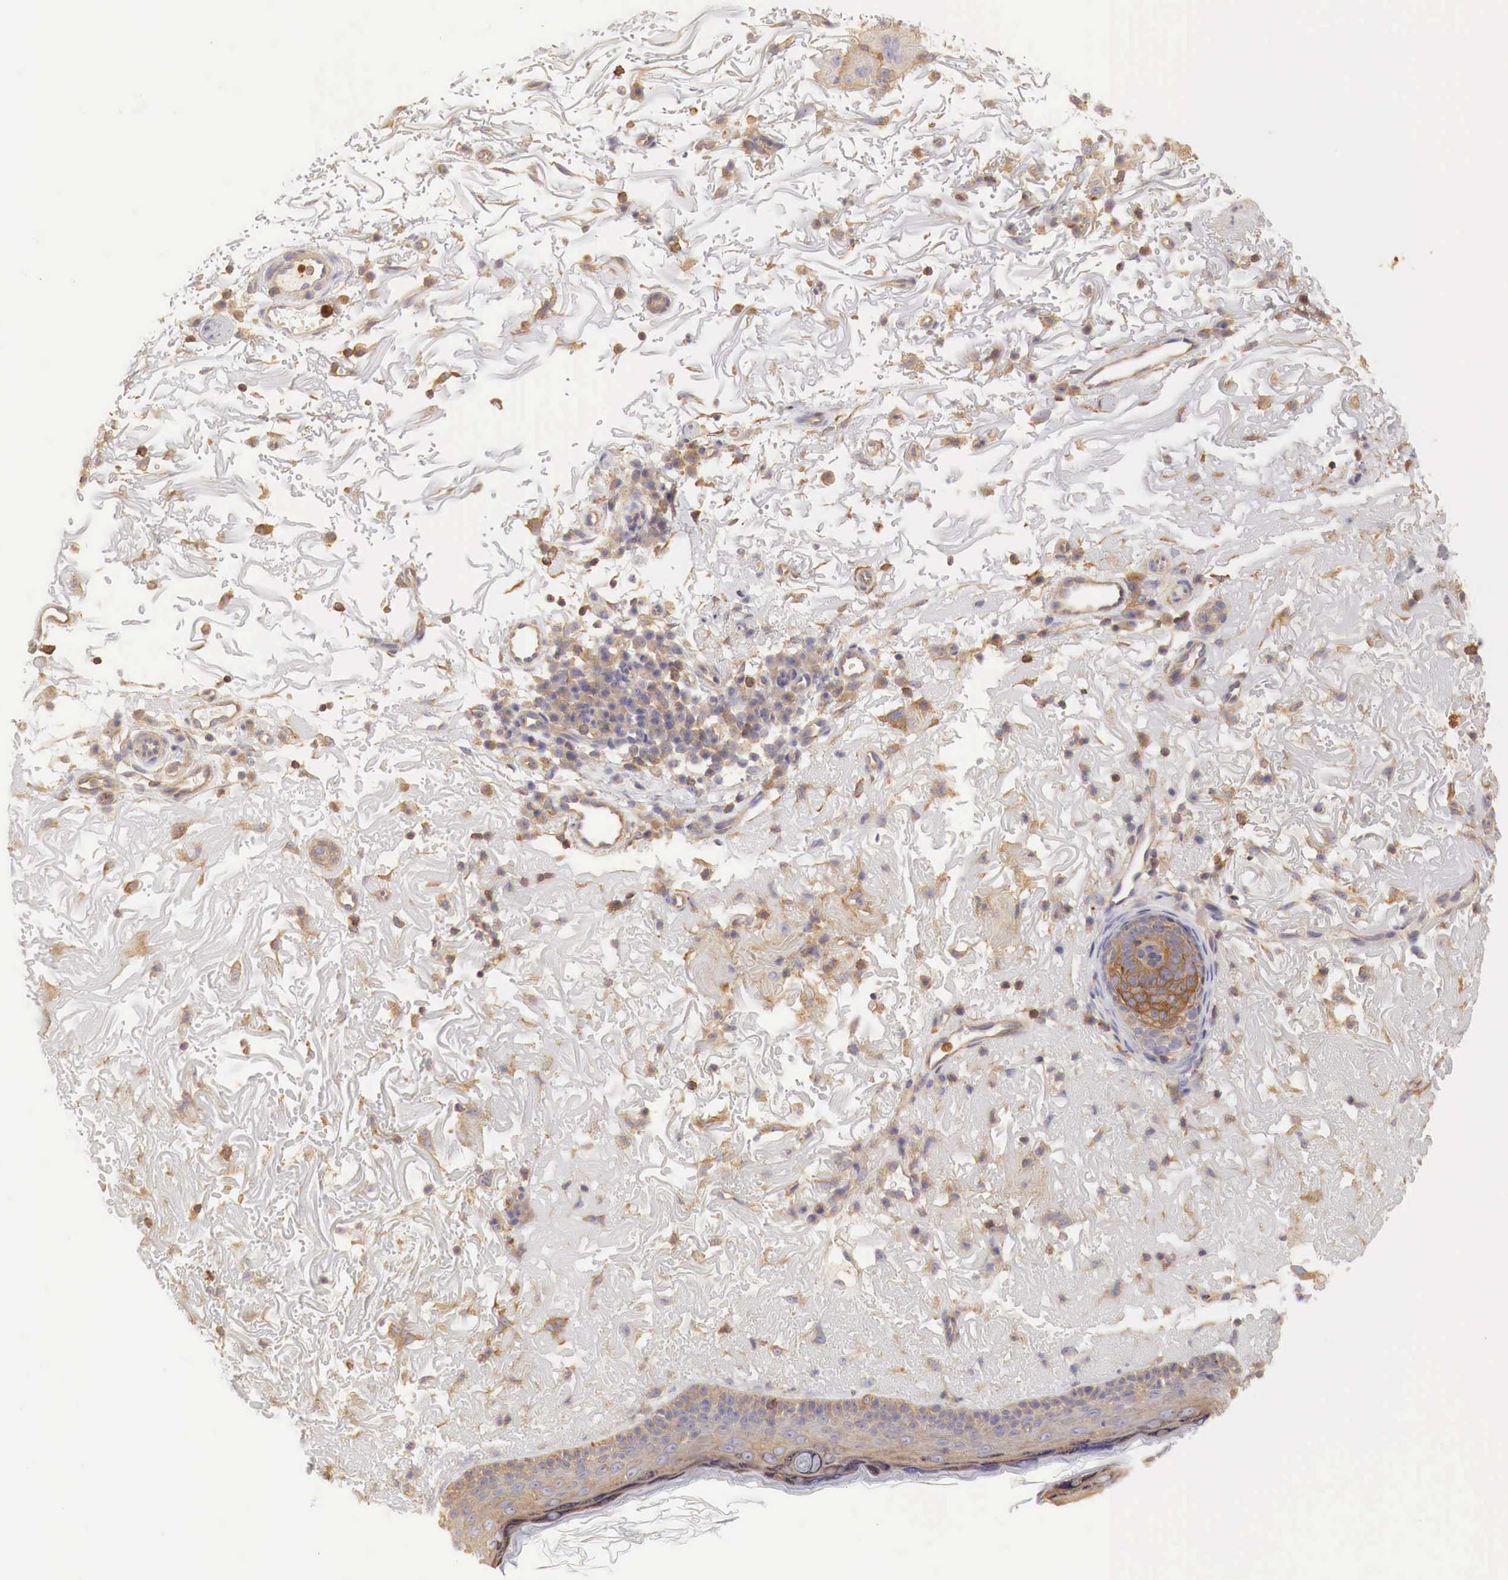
{"staining": {"intensity": "weak", "quantity": ">75%", "location": "cytoplasmic/membranous"}, "tissue": "skin", "cell_type": "Fibroblasts", "image_type": "normal", "snomed": [{"axis": "morphology", "description": "Normal tissue, NOS"}, {"axis": "topography", "description": "Skin"}], "caption": "Skin stained for a protein exhibits weak cytoplasmic/membranous positivity in fibroblasts. (IHC, brightfield microscopy, high magnification).", "gene": "G6PD", "patient": {"sex": "female", "age": 90}}